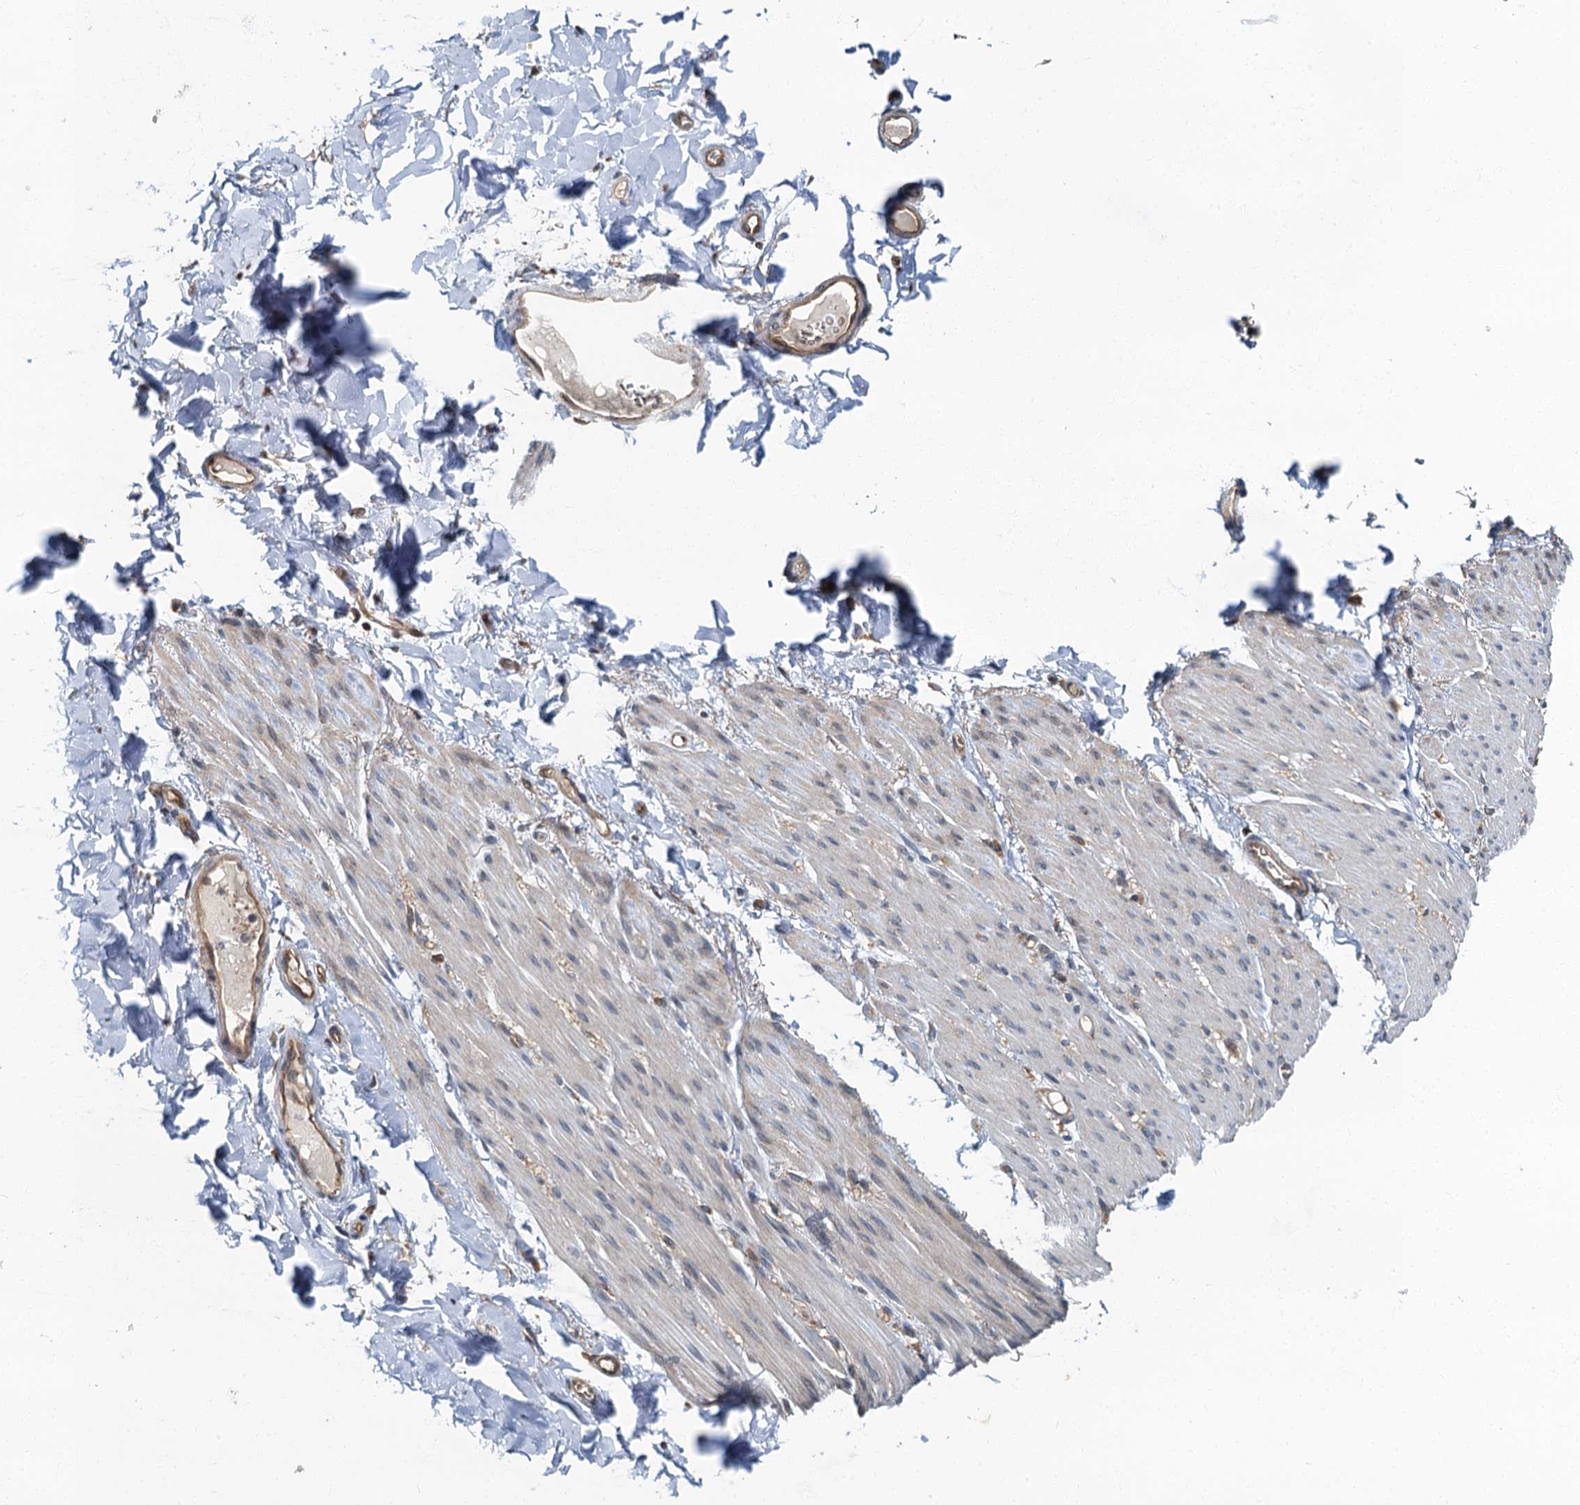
{"staining": {"intensity": "weak", "quantity": "<25%", "location": "cytoplasmic/membranous"}, "tissue": "adipose tissue", "cell_type": "Adipocytes", "image_type": "normal", "snomed": [{"axis": "morphology", "description": "Normal tissue, NOS"}, {"axis": "topography", "description": "Colon"}, {"axis": "topography", "description": "Peripheral nerve tissue"}], "caption": "DAB immunohistochemical staining of unremarkable adipose tissue reveals no significant positivity in adipocytes. (DAB (3,3'-diaminobenzidine) immunohistochemistry (IHC) with hematoxylin counter stain).", "gene": "TBCK", "patient": {"sex": "female", "age": 61}}